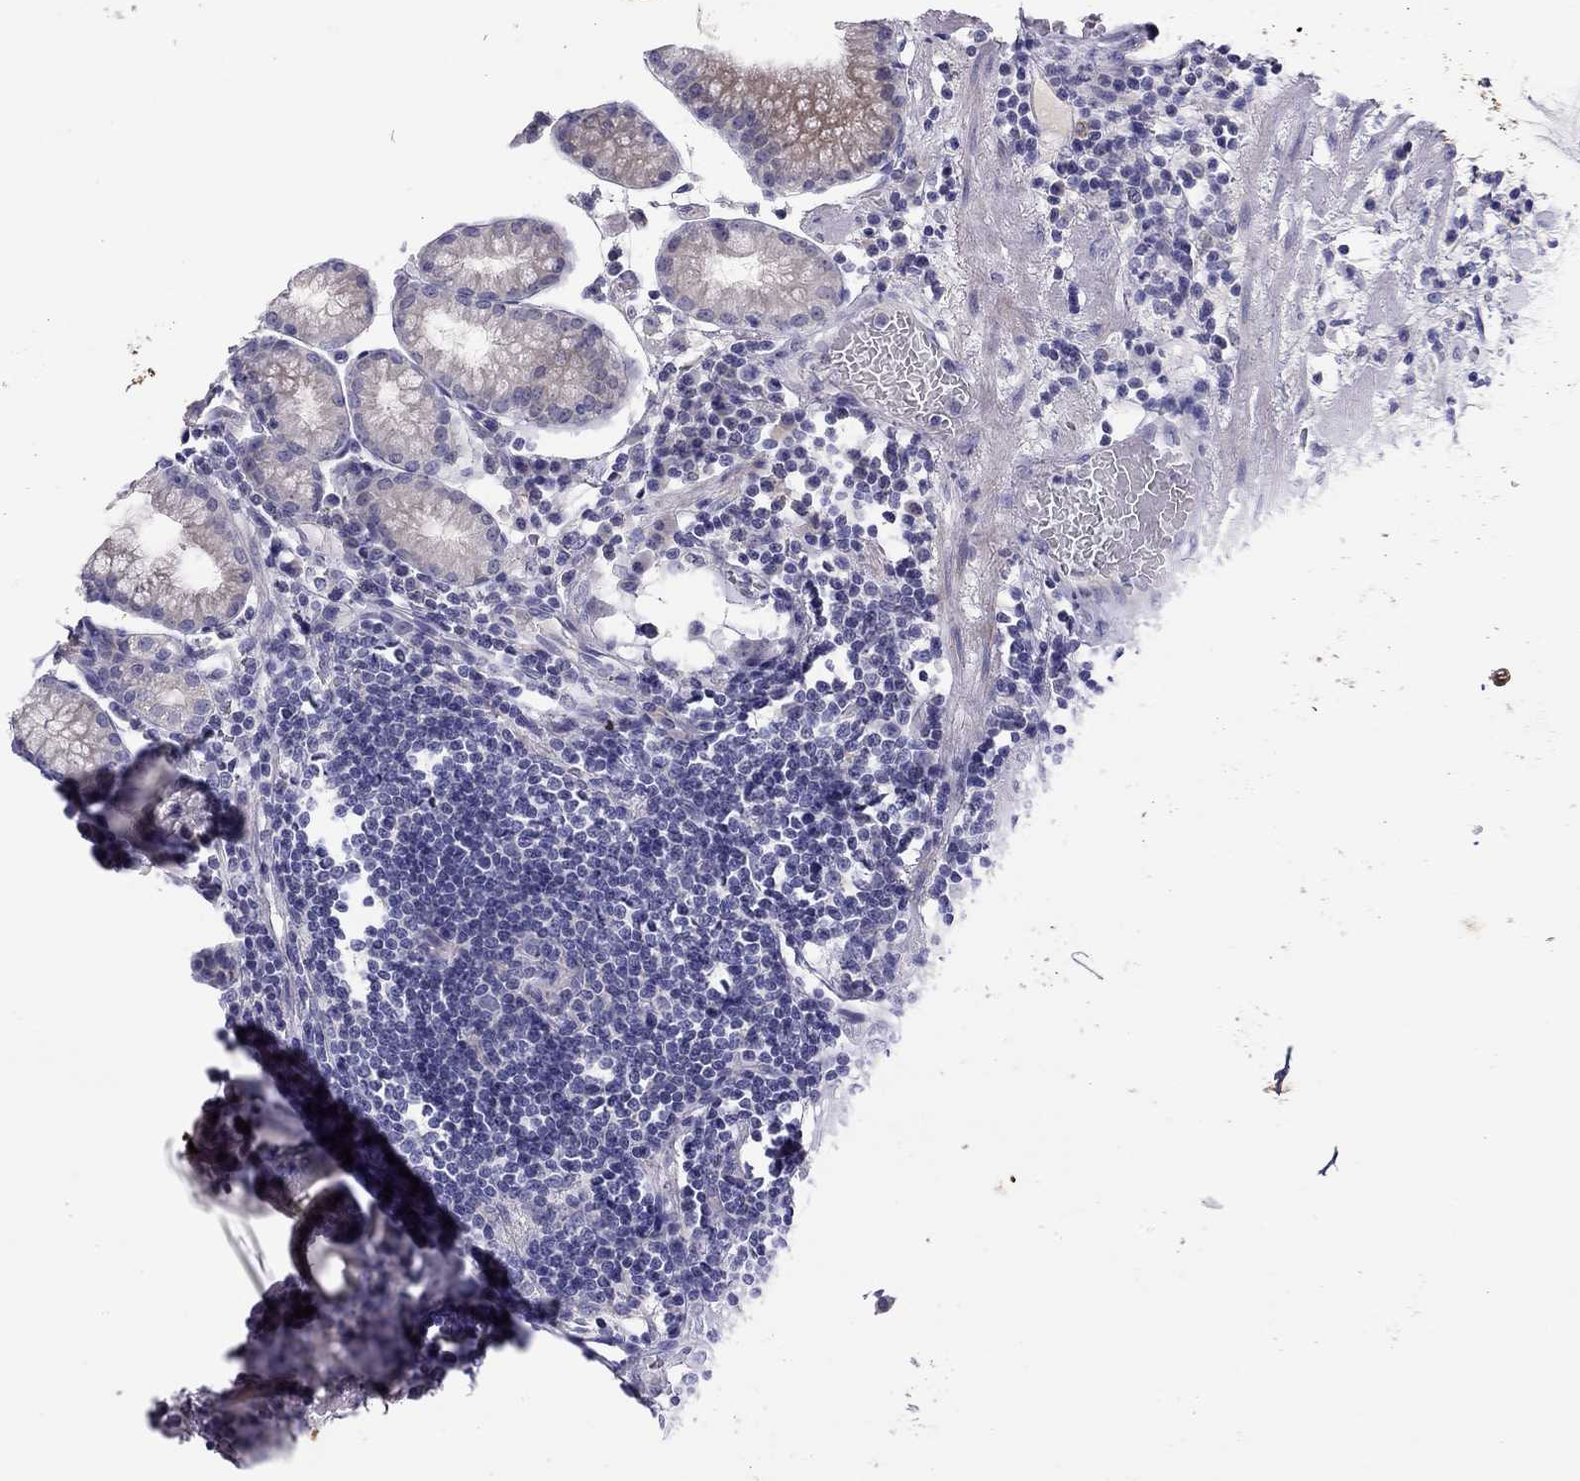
{"staining": {"intensity": "negative", "quantity": "none", "location": "none"}, "tissue": "stomach", "cell_type": "Glandular cells", "image_type": "normal", "snomed": [{"axis": "morphology", "description": "Normal tissue, NOS"}, {"axis": "morphology", "description": "Adenocarcinoma, NOS"}, {"axis": "topography", "description": "Stomach"}], "caption": "Glandular cells are negative for brown protein staining in unremarkable stomach. (Stains: DAB immunohistochemistry (IHC) with hematoxylin counter stain, Microscopy: brightfield microscopy at high magnification).", "gene": "CPNE4", "patient": {"sex": "female", "age": 64}}